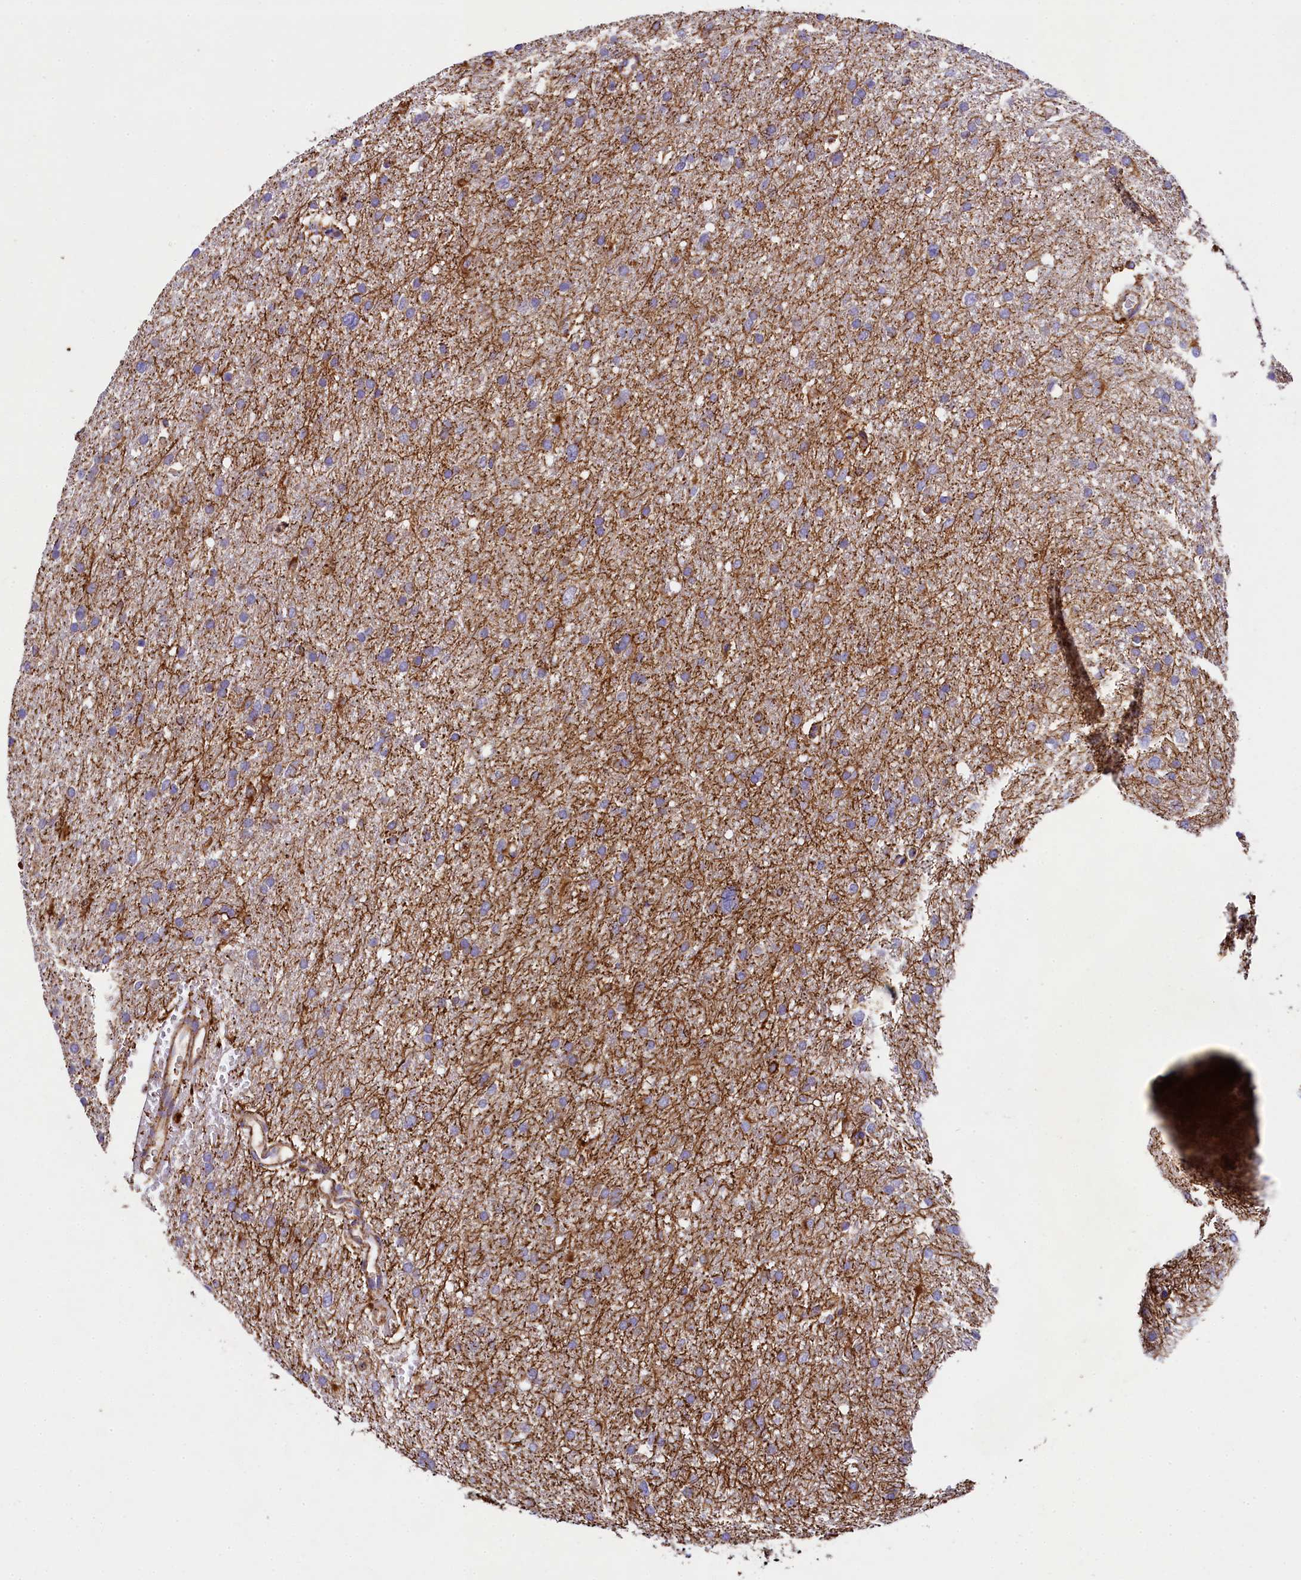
{"staining": {"intensity": "weak", "quantity": ">75%", "location": "cytoplasmic/membranous"}, "tissue": "glioma", "cell_type": "Tumor cells", "image_type": "cancer", "snomed": [{"axis": "morphology", "description": "Glioma, malignant, High grade"}, {"axis": "topography", "description": "Cerebral cortex"}], "caption": "Immunohistochemistry histopathology image of glioma stained for a protein (brown), which displays low levels of weak cytoplasmic/membranous positivity in approximately >75% of tumor cells.", "gene": "CLYBL", "patient": {"sex": "female", "age": 36}}